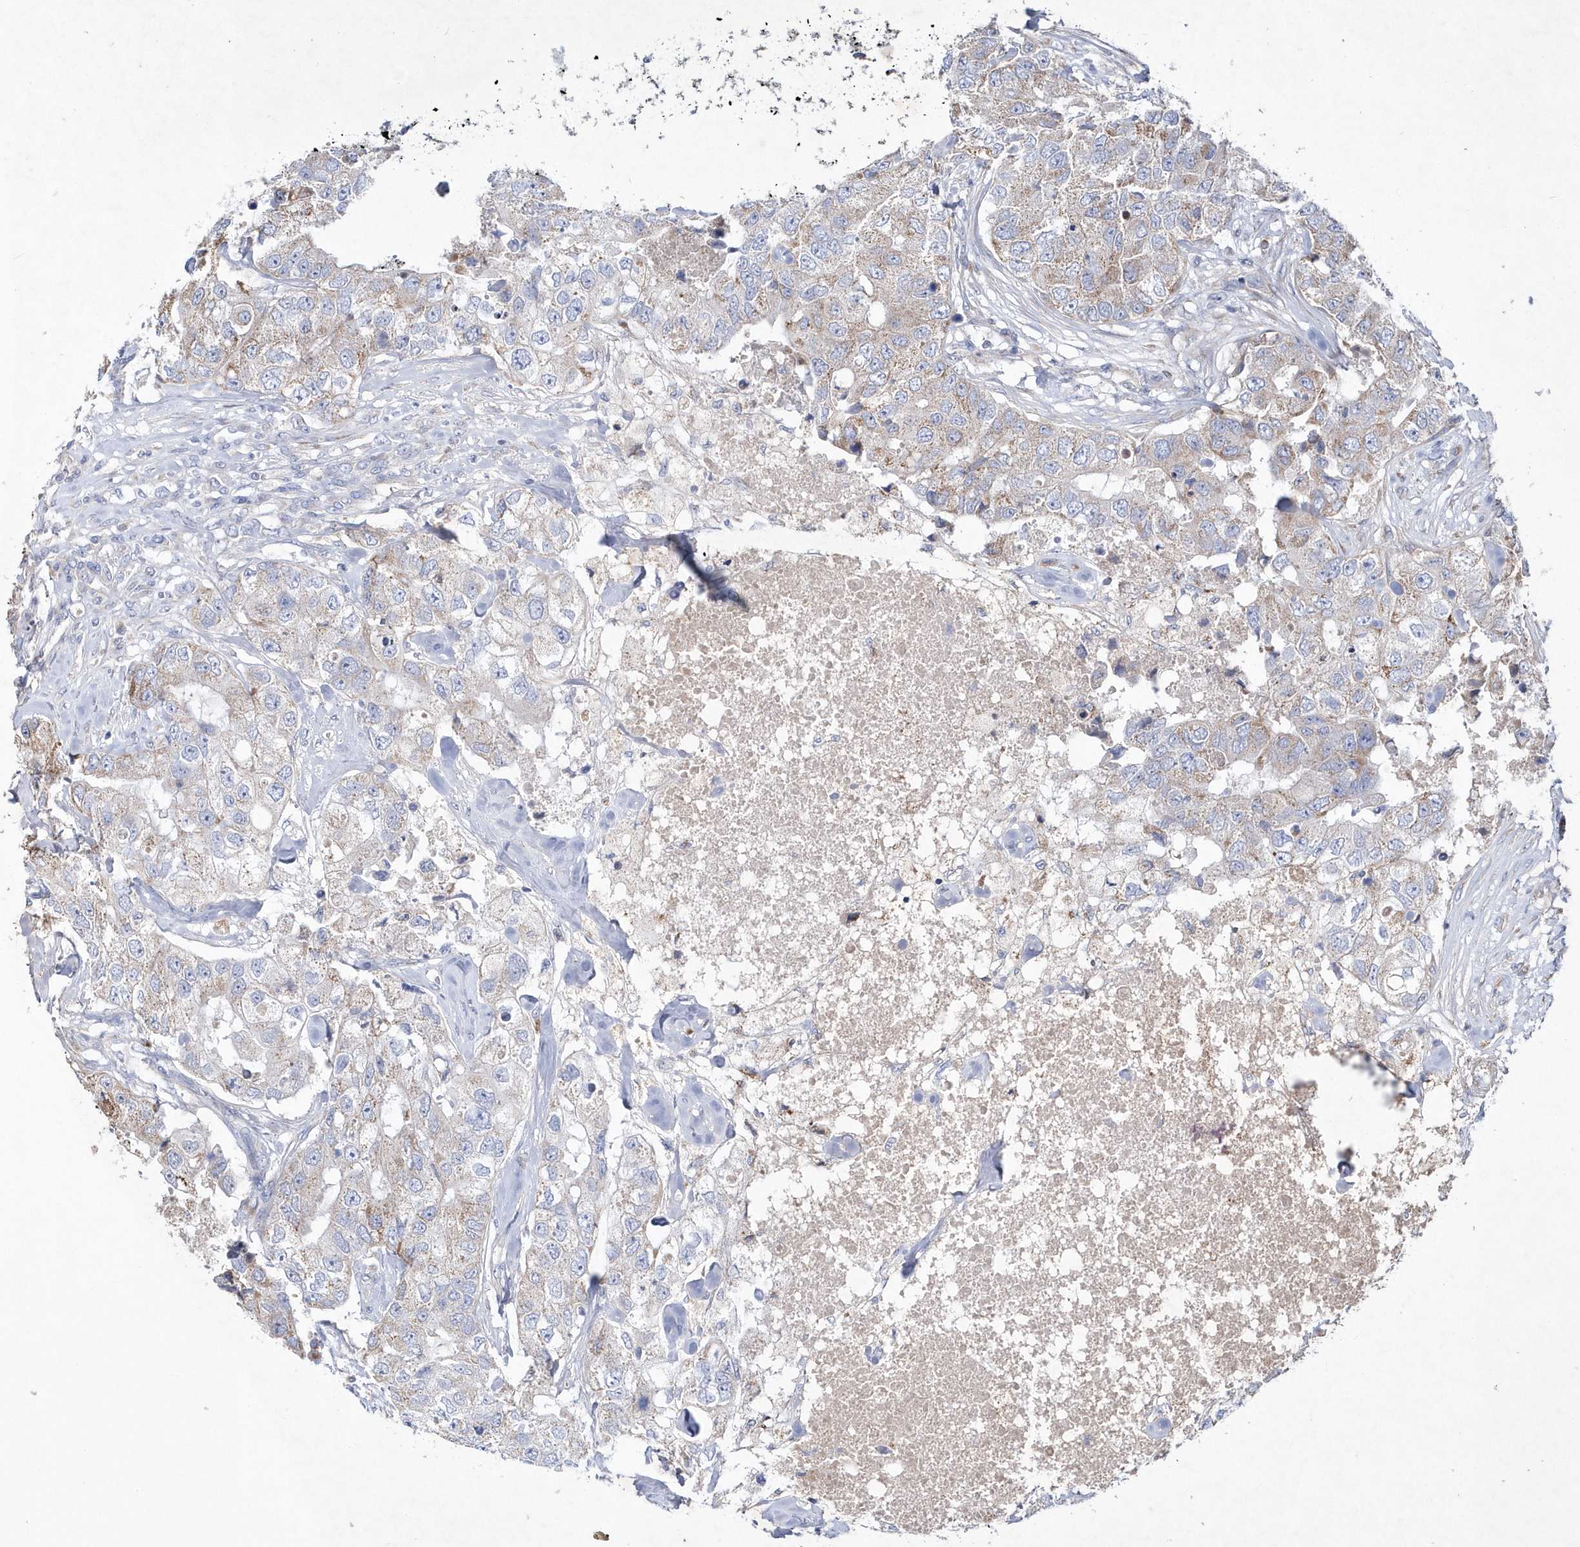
{"staining": {"intensity": "weak", "quantity": "<25%", "location": "cytoplasmic/membranous"}, "tissue": "breast cancer", "cell_type": "Tumor cells", "image_type": "cancer", "snomed": [{"axis": "morphology", "description": "Duct carcinoma"}, {"axis": "topography", "description": "Breast"}], "caption": "Immunohistochemistry micrograph of neoplastic tissue: human breast intraductal carcinoma stained with DAB (3,3'-diaminobenzidine) exhibits no significant protein staining in tumor cells.", "gene": "METTL8", "patient": {"sex": "female", "age": 62}}